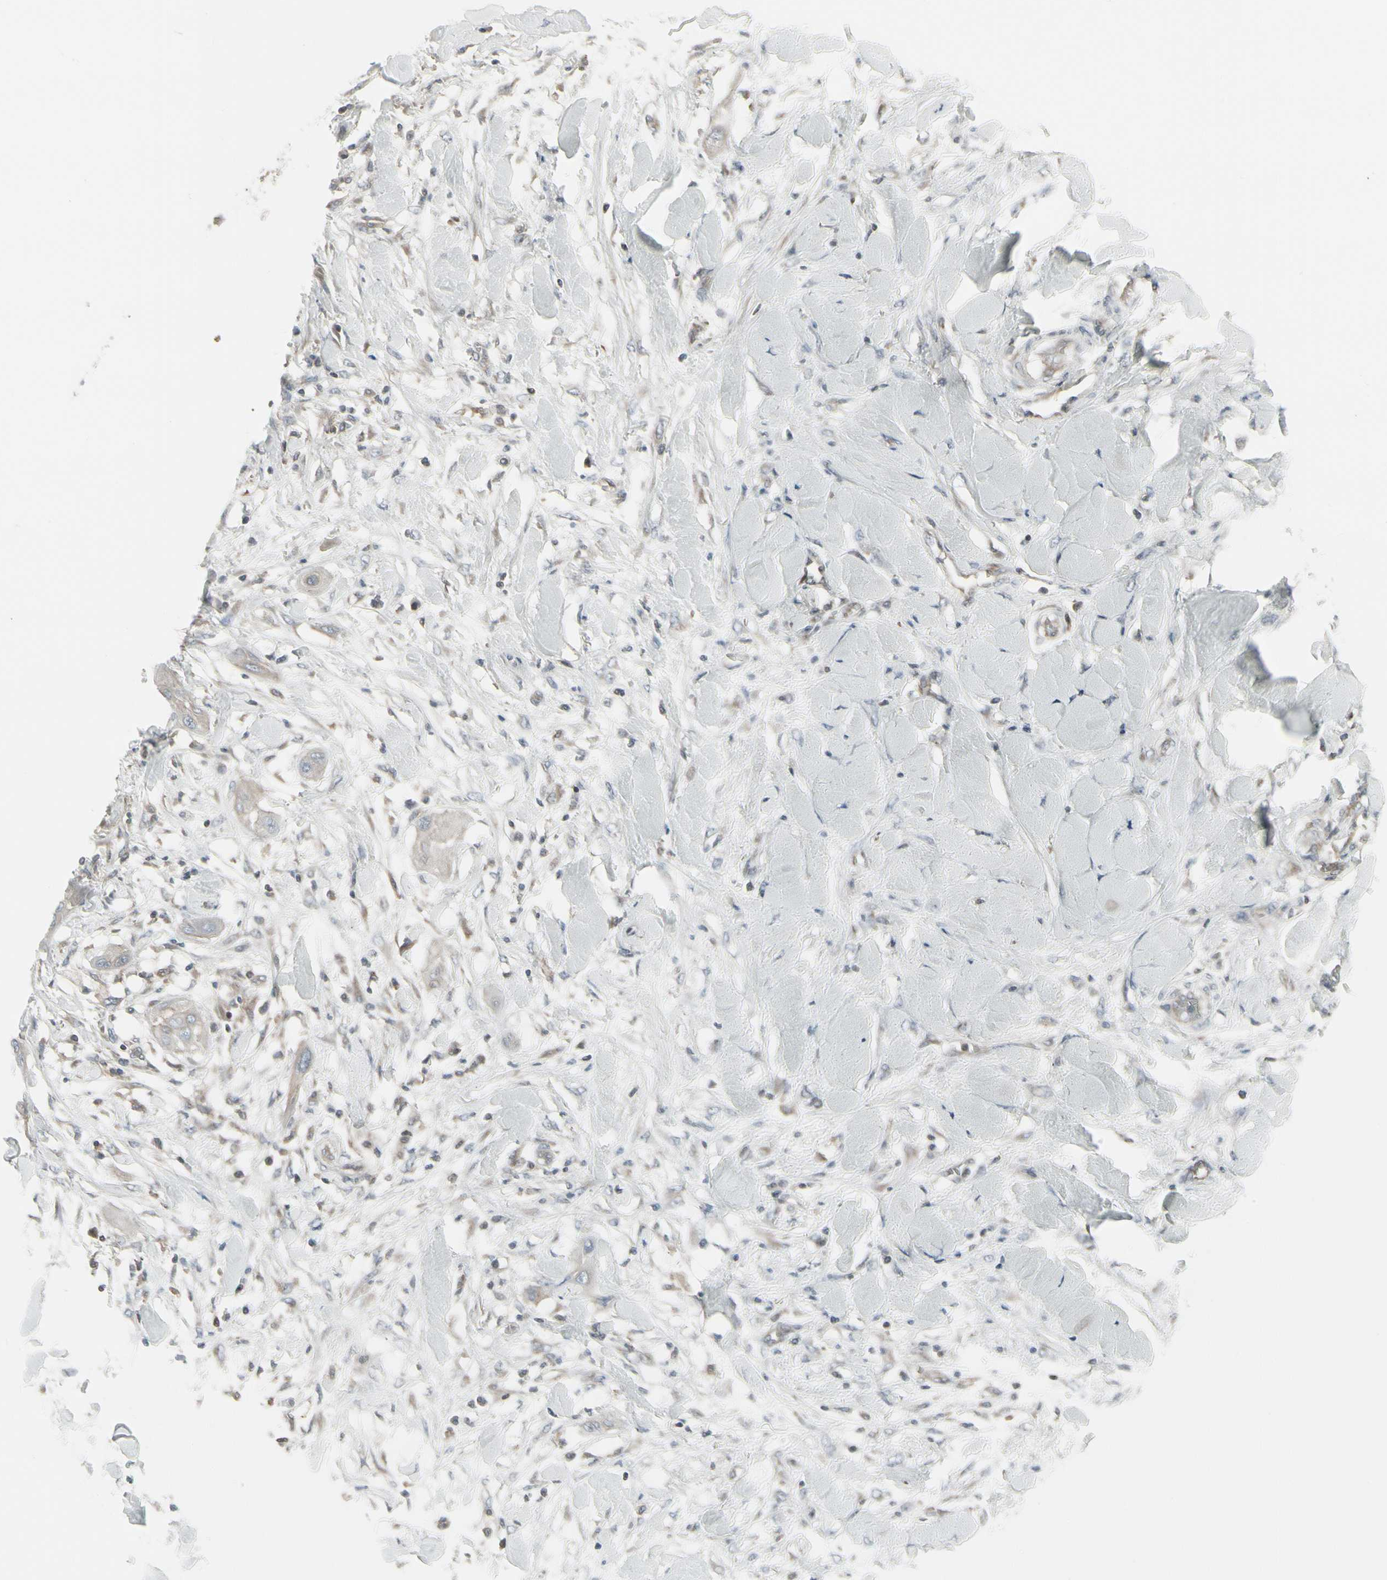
{"staining": {"intensity": "negative", "quantity": "none", "location": "none"}, "tissue": "lung cancer", "cell_type": "Tumor cells", "image_type": "cancer", "snomed": [{"axis": "morphology", "description": "Squamous cell carcinoma, NOS"}, {"axis": "topography", "description": "Lung"}], "caption": "DAB (3,3'-diaminobenzidine) immunohistochemical staining of lung squamous cell carcinoma exhibits no significant positivity in tumor cells.", "gene": "EPS15", "patient": {"sex": "female", "age": 47}}